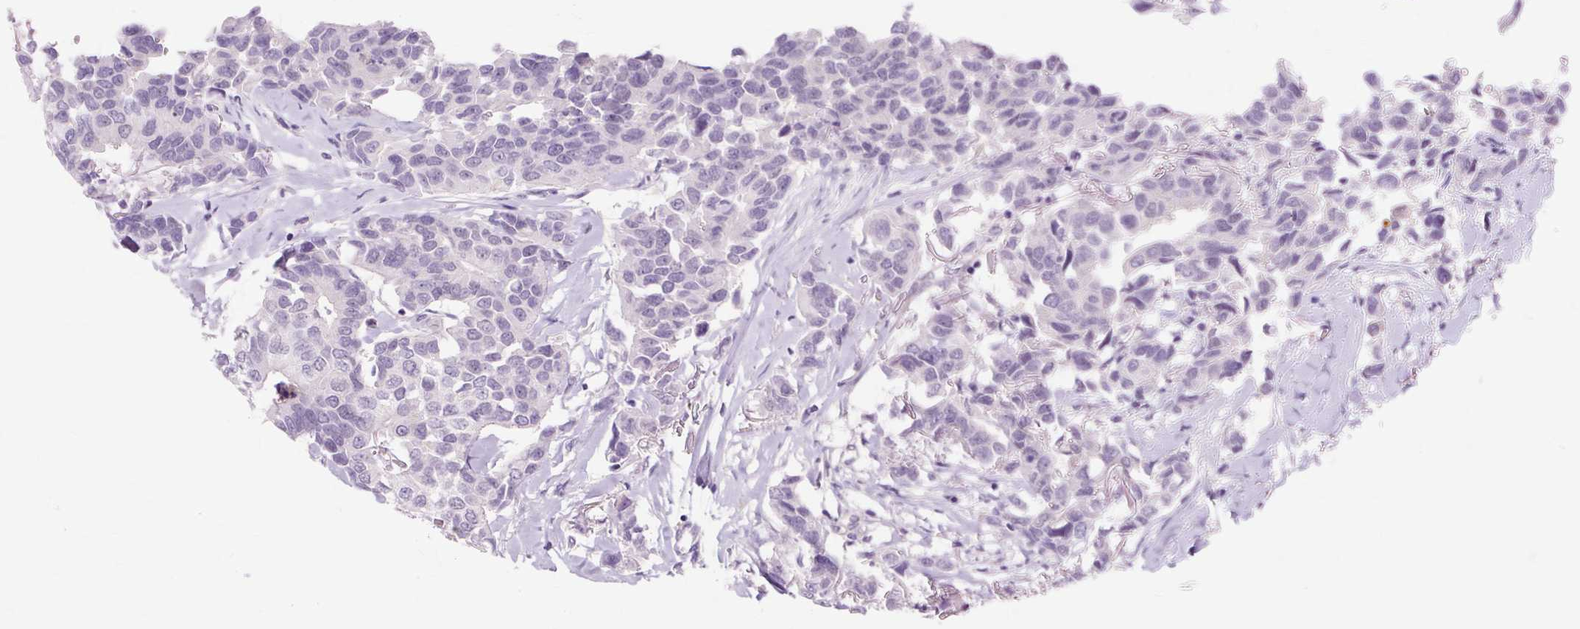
{"staining": {"intensity": "negative", "quantity": "none", "location": "none"}, "tissue": "breast cancer", "cell_type": "Tumor cells", "image_type": "cancer", "snomed": [{"axis": "morphology", "description": "Duct carcinoma"}, {"axis": "topography", "description": "Breast"}], "caption": "Breast cancer was stained to show a protein in brown. There is no significant staining in tumor cells.", "gene": "ZNF35", "patient": {"sex": "female", "age": 80}}